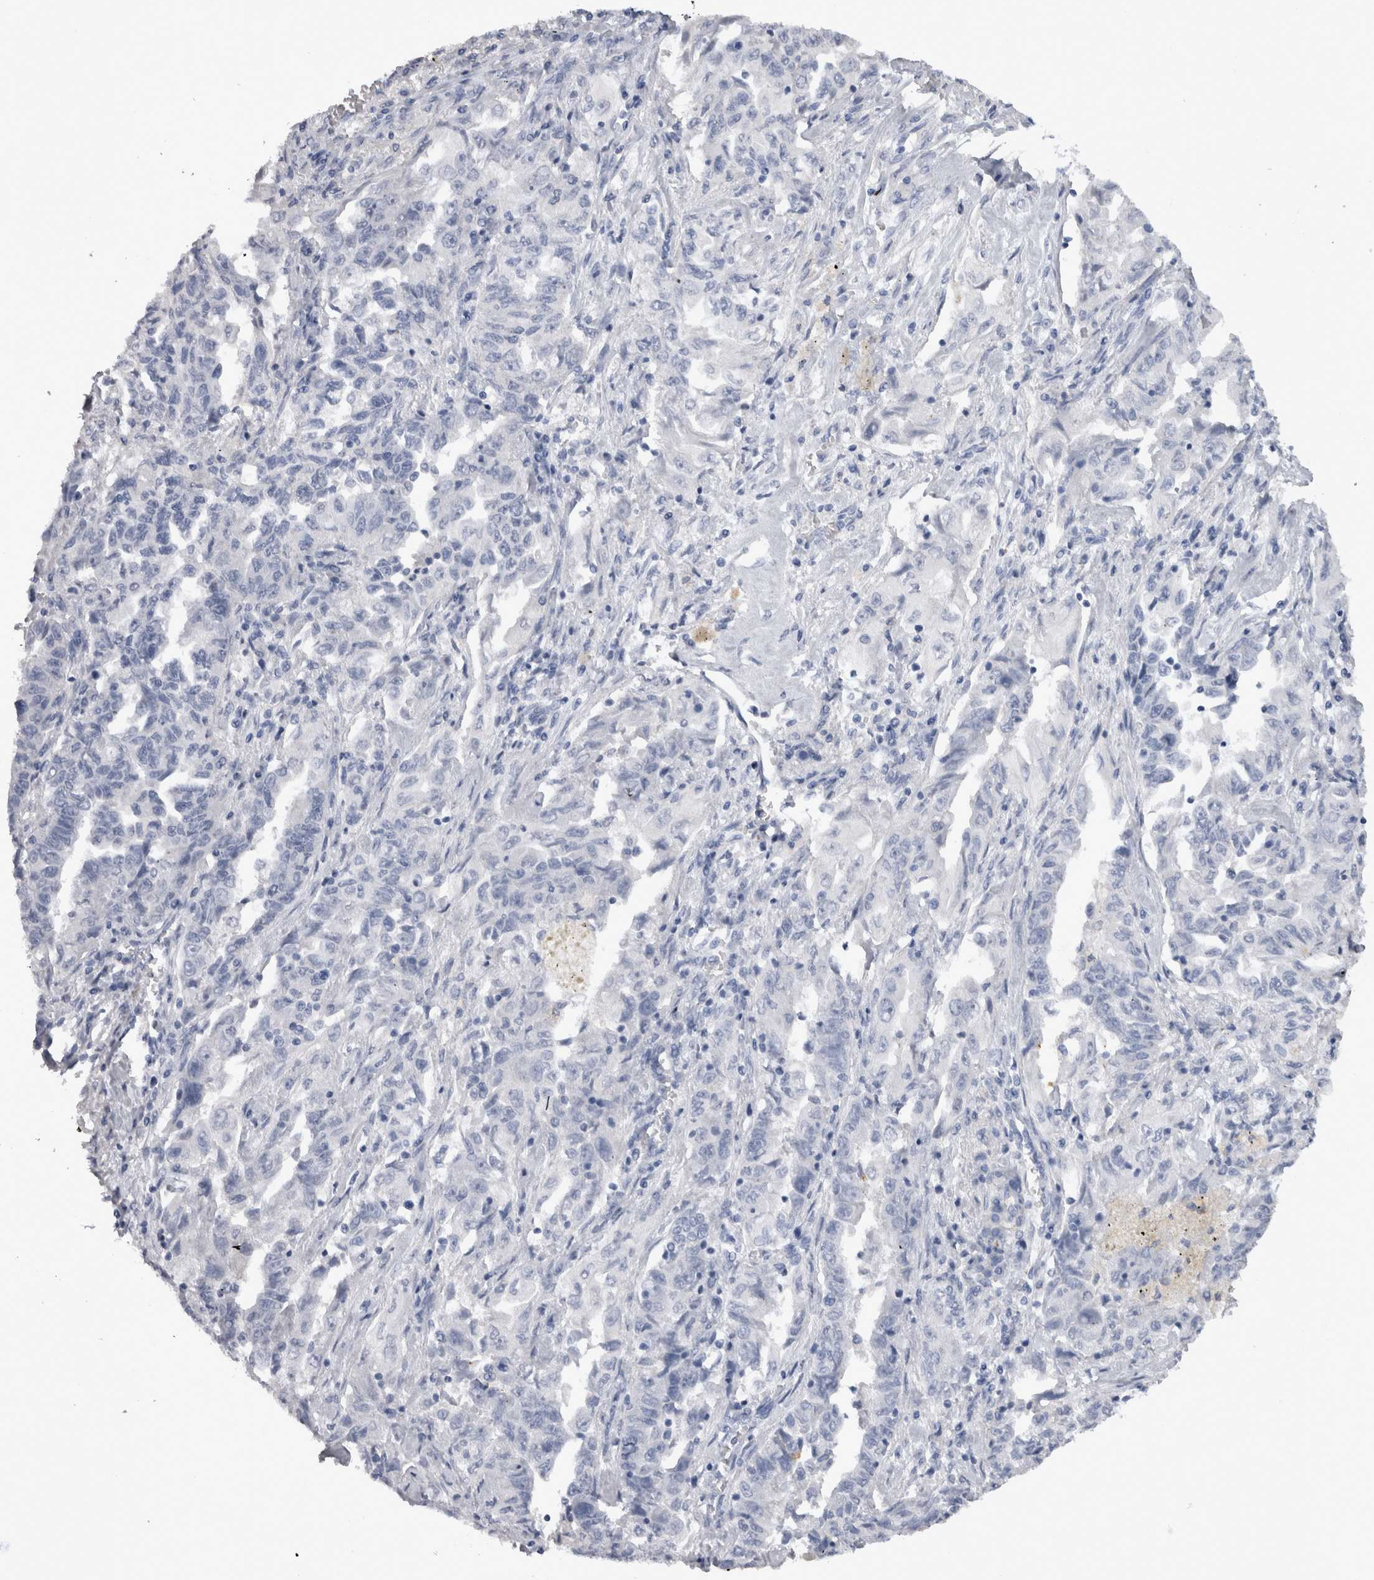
{"staining": {"intensity": "negative", "quantity": "none", "location": "none"}, "tissue": "lung cancer", "cell_type": "Tumor cells", "image_type": "cancer", "snomed": [{"axis": "morphology", "description": "Adenocarcinoma, NOS"}, {"axis": "topography", "description": "Lung"}], "caption": "This is a image of IHC staining of adenocarcinoma (lung), which shows no staining in tumor cells.", "gene": "ADAM2", "patient": {"sex": "female", "age": 51}}